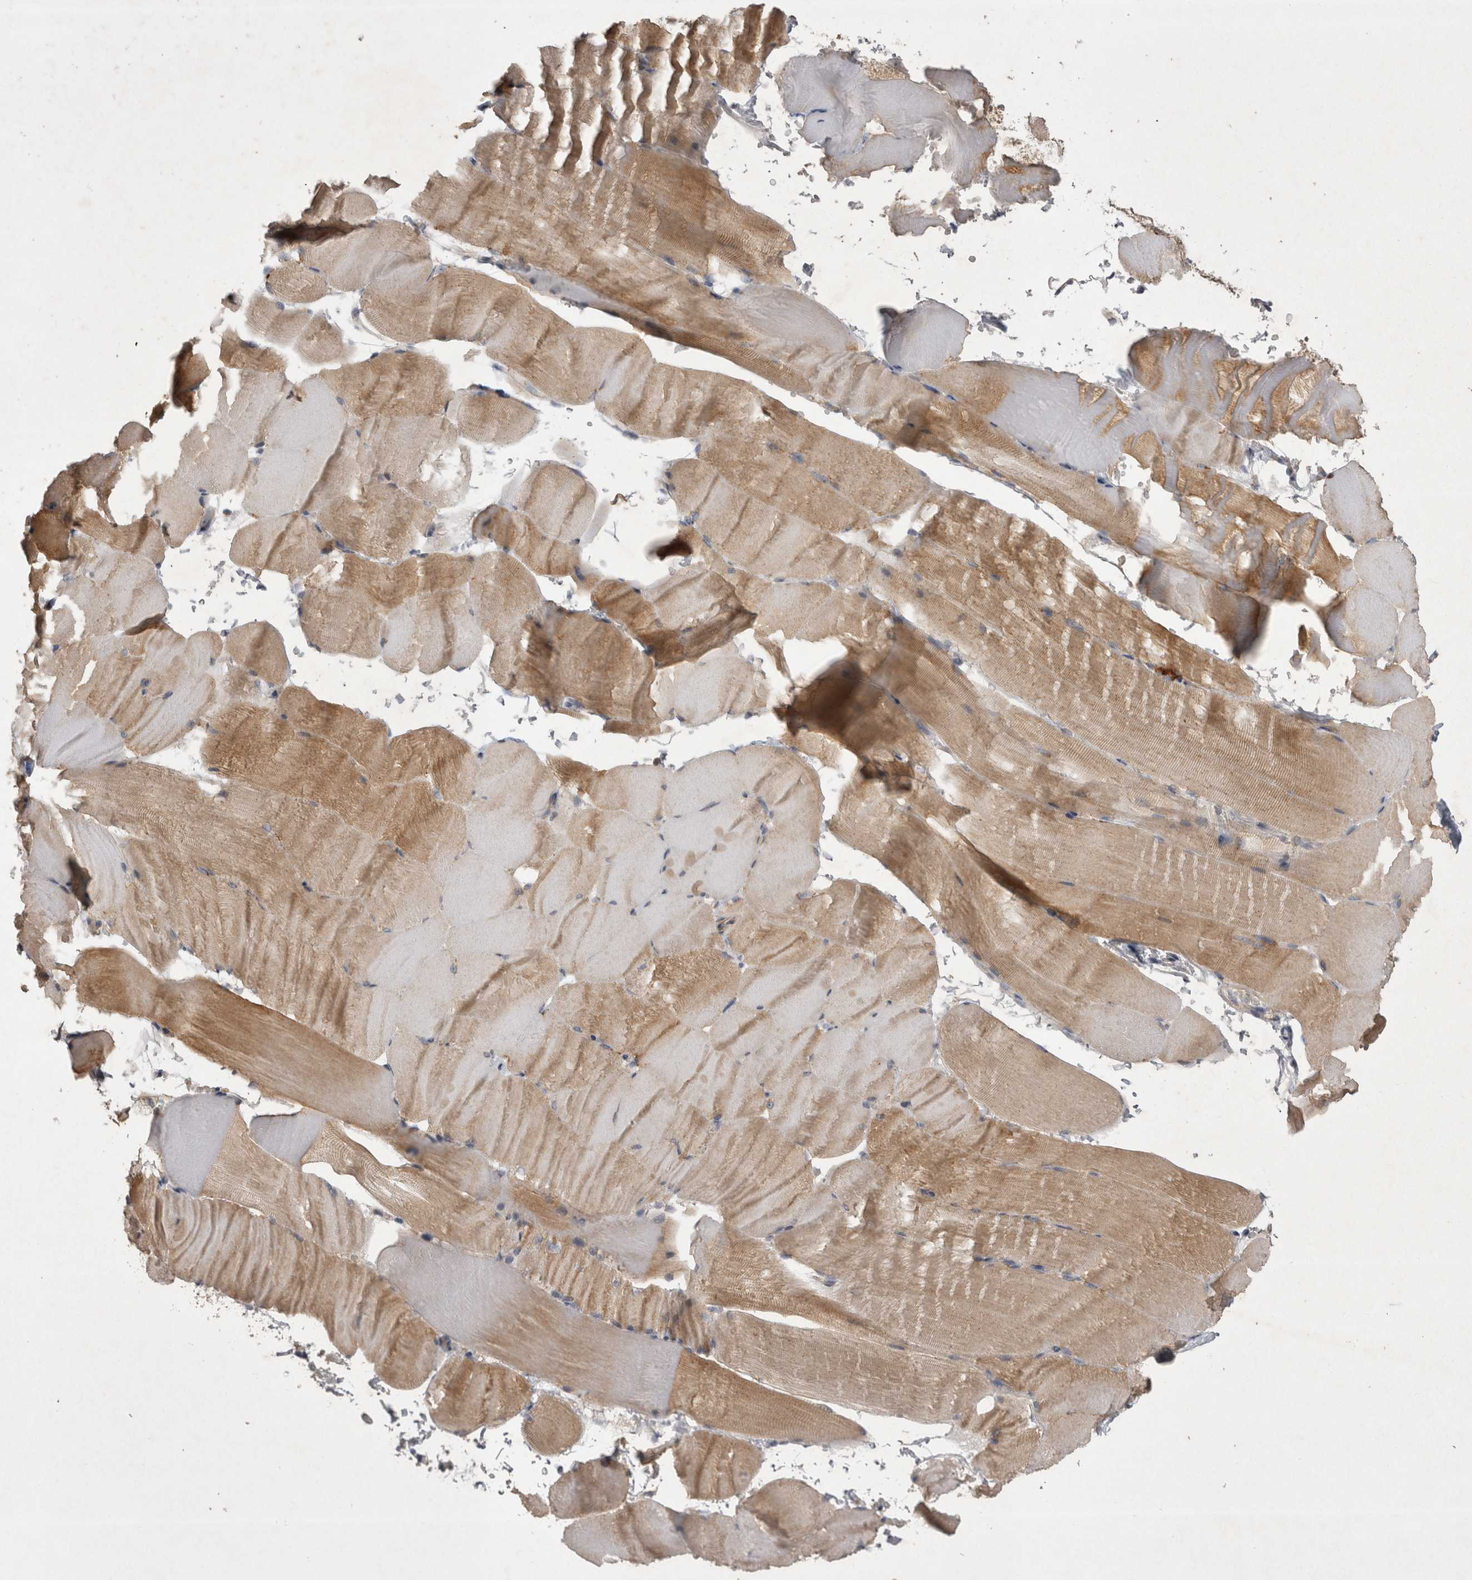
{"staining": {"intensity": "moderate", "quantity": "25%-75%", "location": "cytoplasmic/membranous"}, "tissue": "skeletal muscle", "cell_type": "Myocytes", "image_type": "normal", "snomed": [{"axis": "morphology", "description": "Normal tissue, NOS"}, {"axis": "topography", "description": "Skeletal muscle"}, {"axis": "topography", "description": "Parathyroid gland"}], "caption": "DAB (3,3'-diaminobenzidine) immunohistochemical staining of benign human skeletal muscle shows moderate cytoplasmic/membranous protein positivity in approximately 25%-75% of myocytes. (DAB IHC, brown staining for protein, blue staining for nuclei).", "gene": "TSPOAP1", "patient": {"sex": "female", "age": 37}}